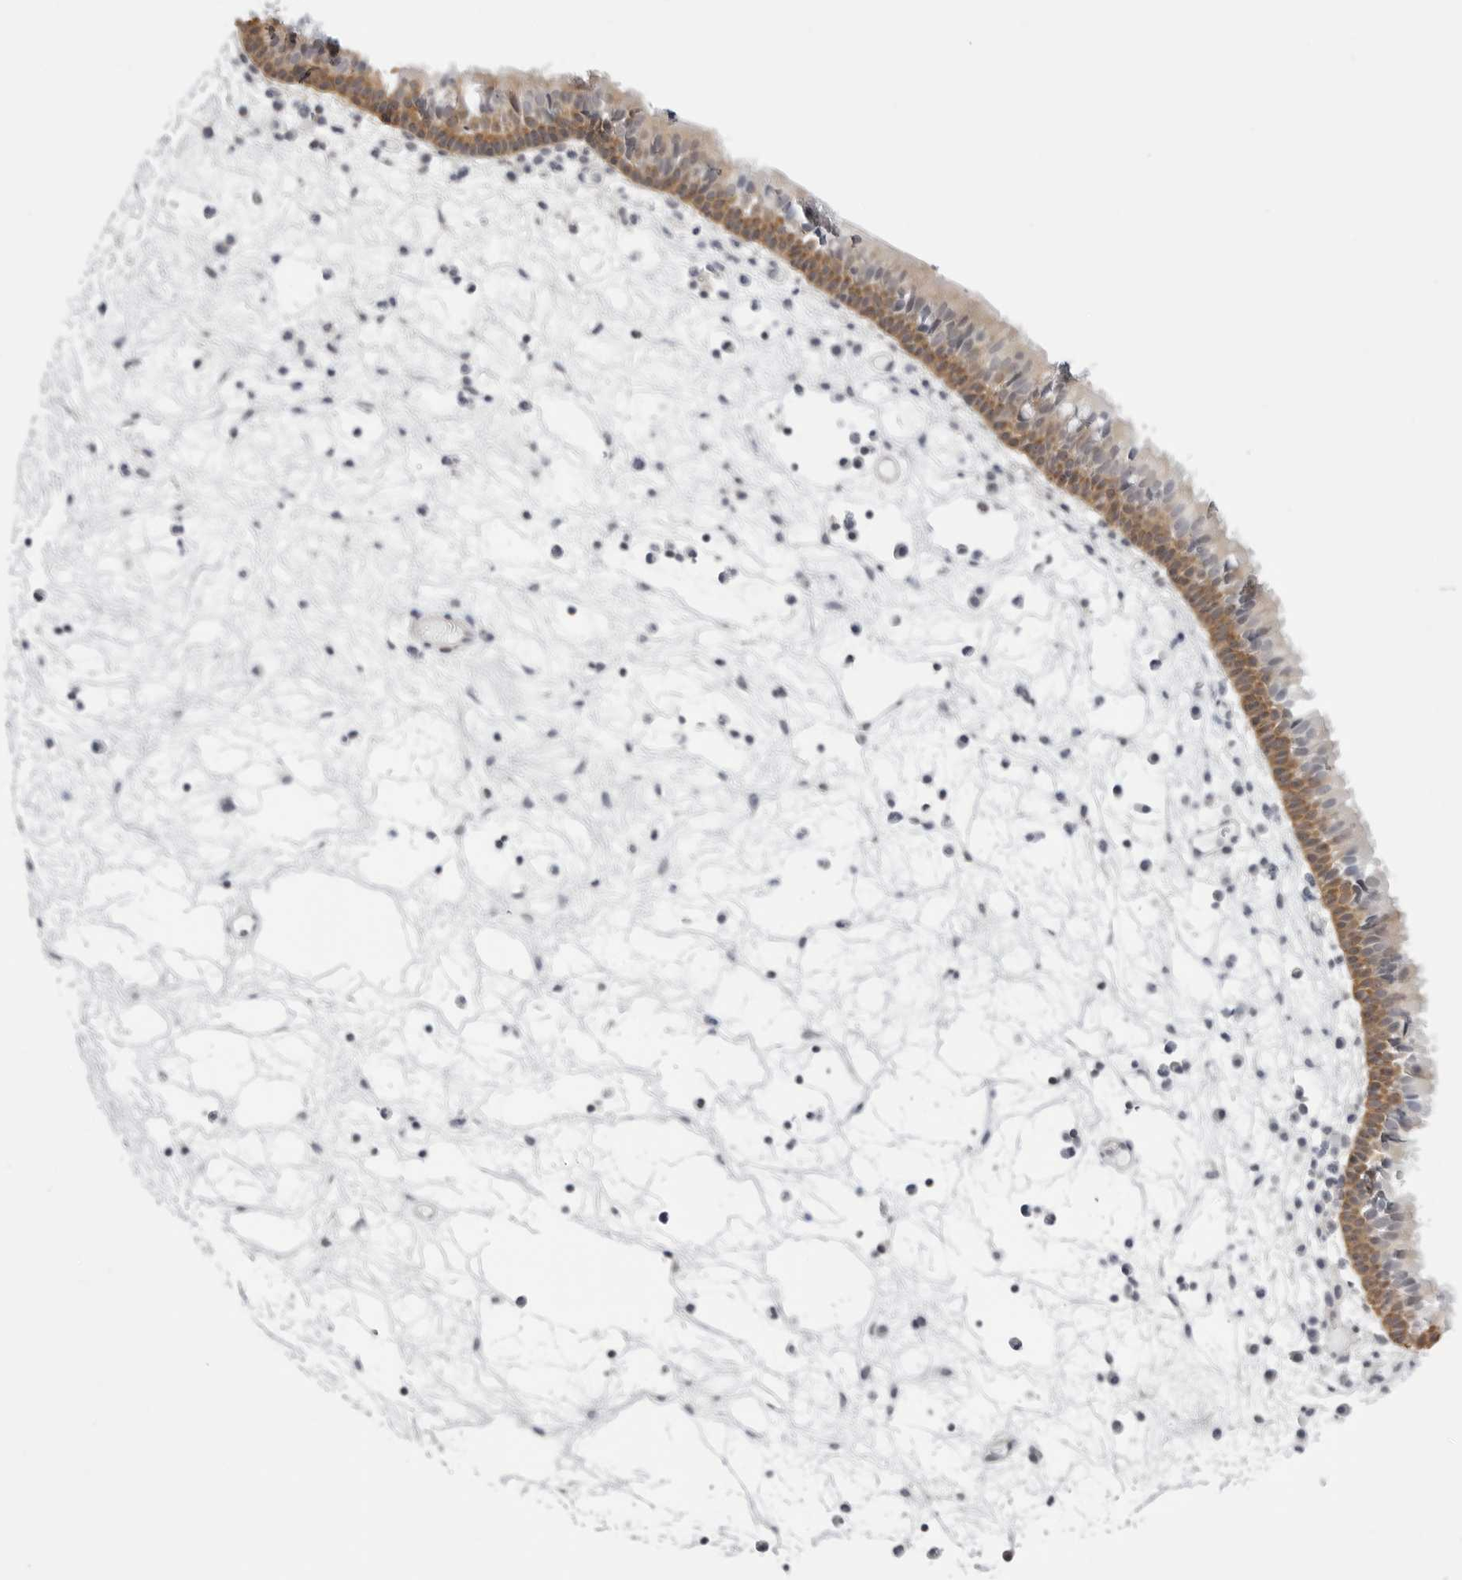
{"staining": {"intensity": "moderate", "quantity": ">75%", "location": "cytoplasmic/membranous"}, "tissue": "nasopharynx", "cell_type": "Respiratory epithelial cells", "image_type": "normal", "snomed": [{"axis": "morphology", "description": "Normal tissue, NOS"}, {"axis": "morphology", "description": "Inflammation, NOS"}, {"axis": "morphology", "description": "Malignant melanoma, Metastatic site"}, {"axis": "topography", "description": "Nasopharynx"}], "caption": "Protein expression analysis of unremarkable nasopharynx demonstrates moderate cytoplasmic/membranous expression in about >75% of respiratory epithelial cells.", "gene": "YWHAG", "patient": {"sex": "male", "age": 70}}